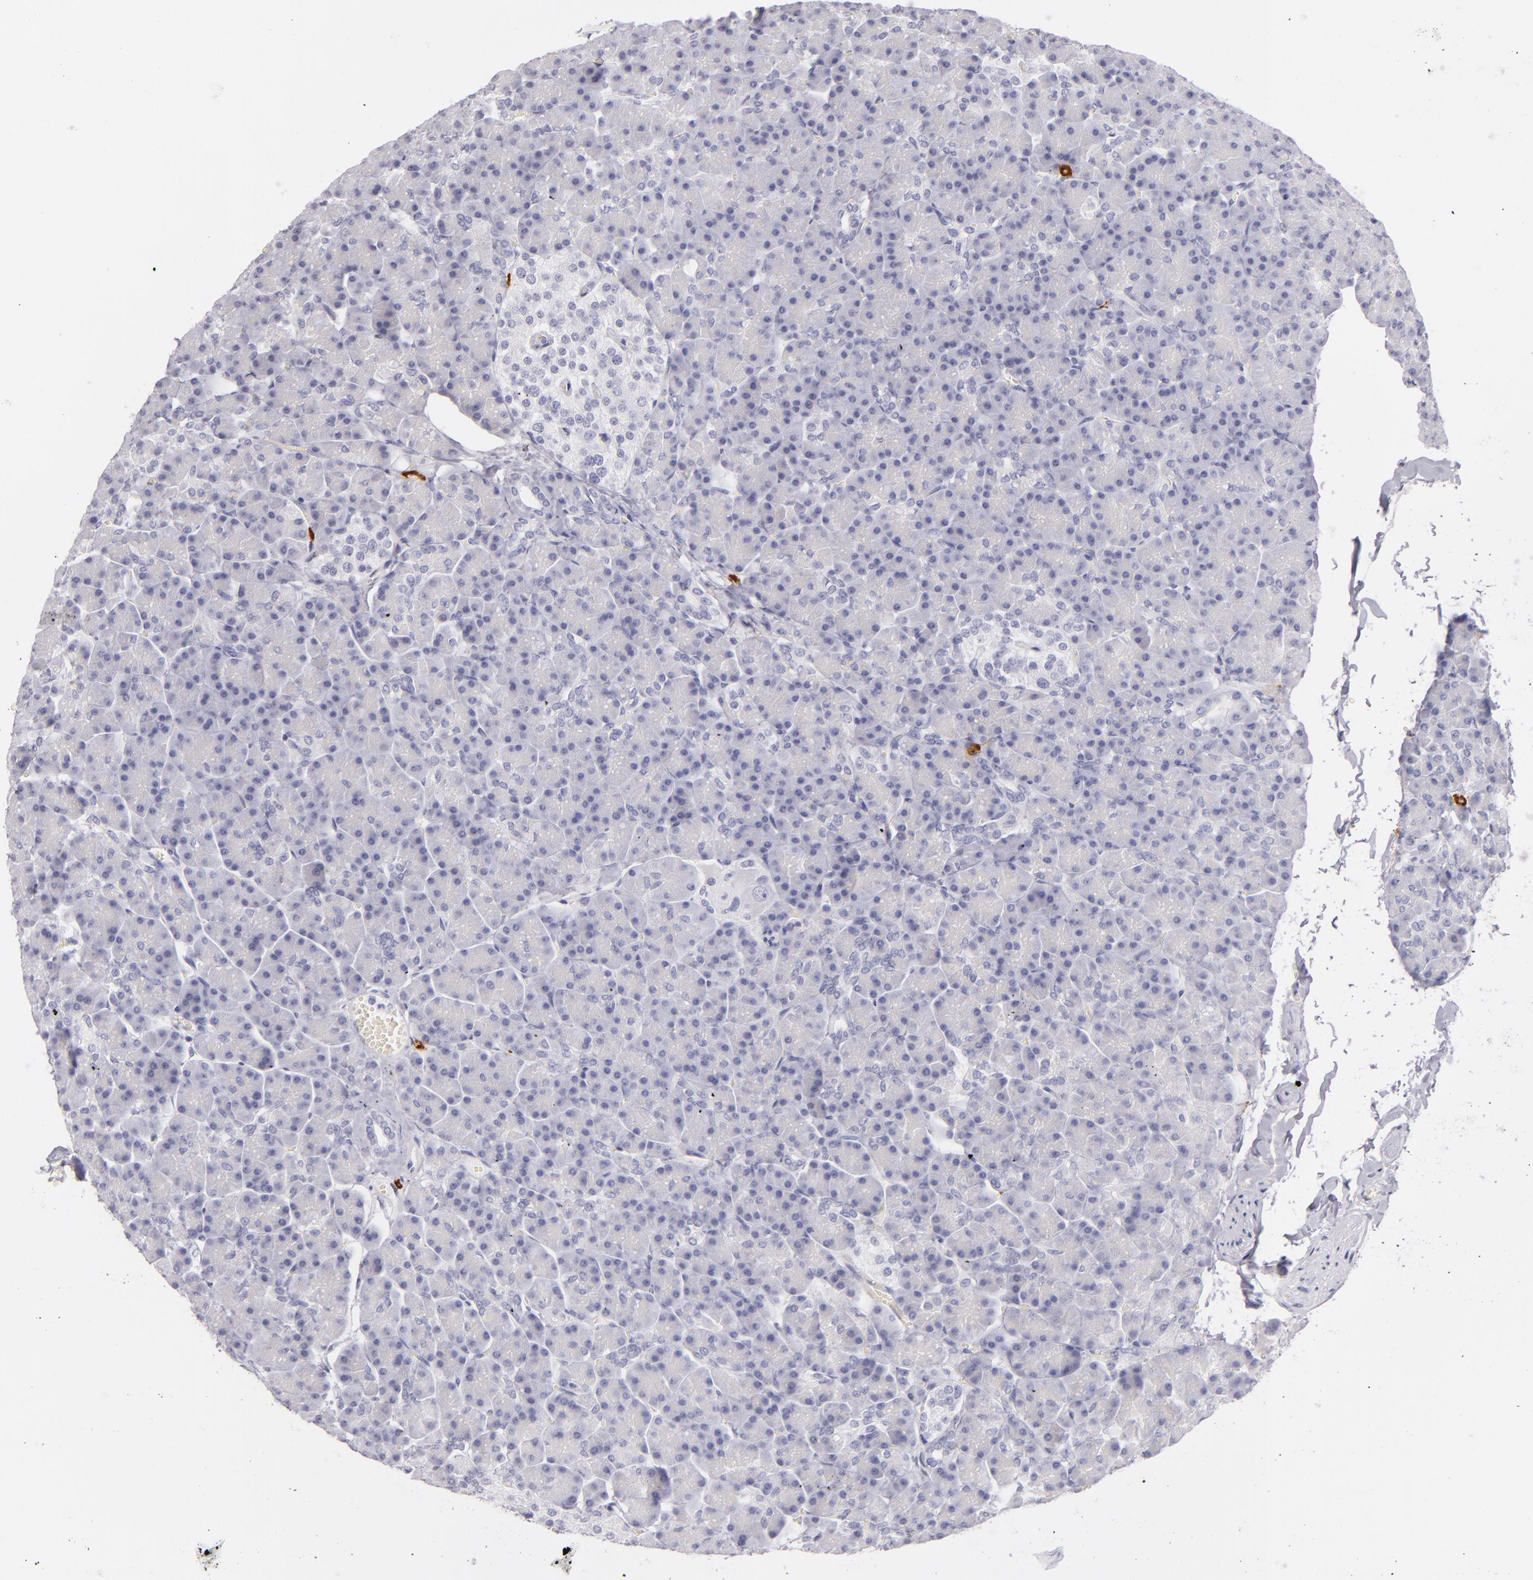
{"staining": {"intensity": "negative", "quantity": "none", "location": "none"}, "tissue": "pancreas", "cell_type": "Exocrine glandular cells", "image_type": "normal", "snomed": [{"axis": "morphology", "description": "Normal tissue, NOS"}, {"axis": "topography", "description": "Pancreas"}], "caption": "Immunohistochemistry (IHC) of unremarkable human pancreas shows no expression in exocrine glandular cells.", "gene": "TPSD1", "patient": {"sex": "female", "age": 43}}